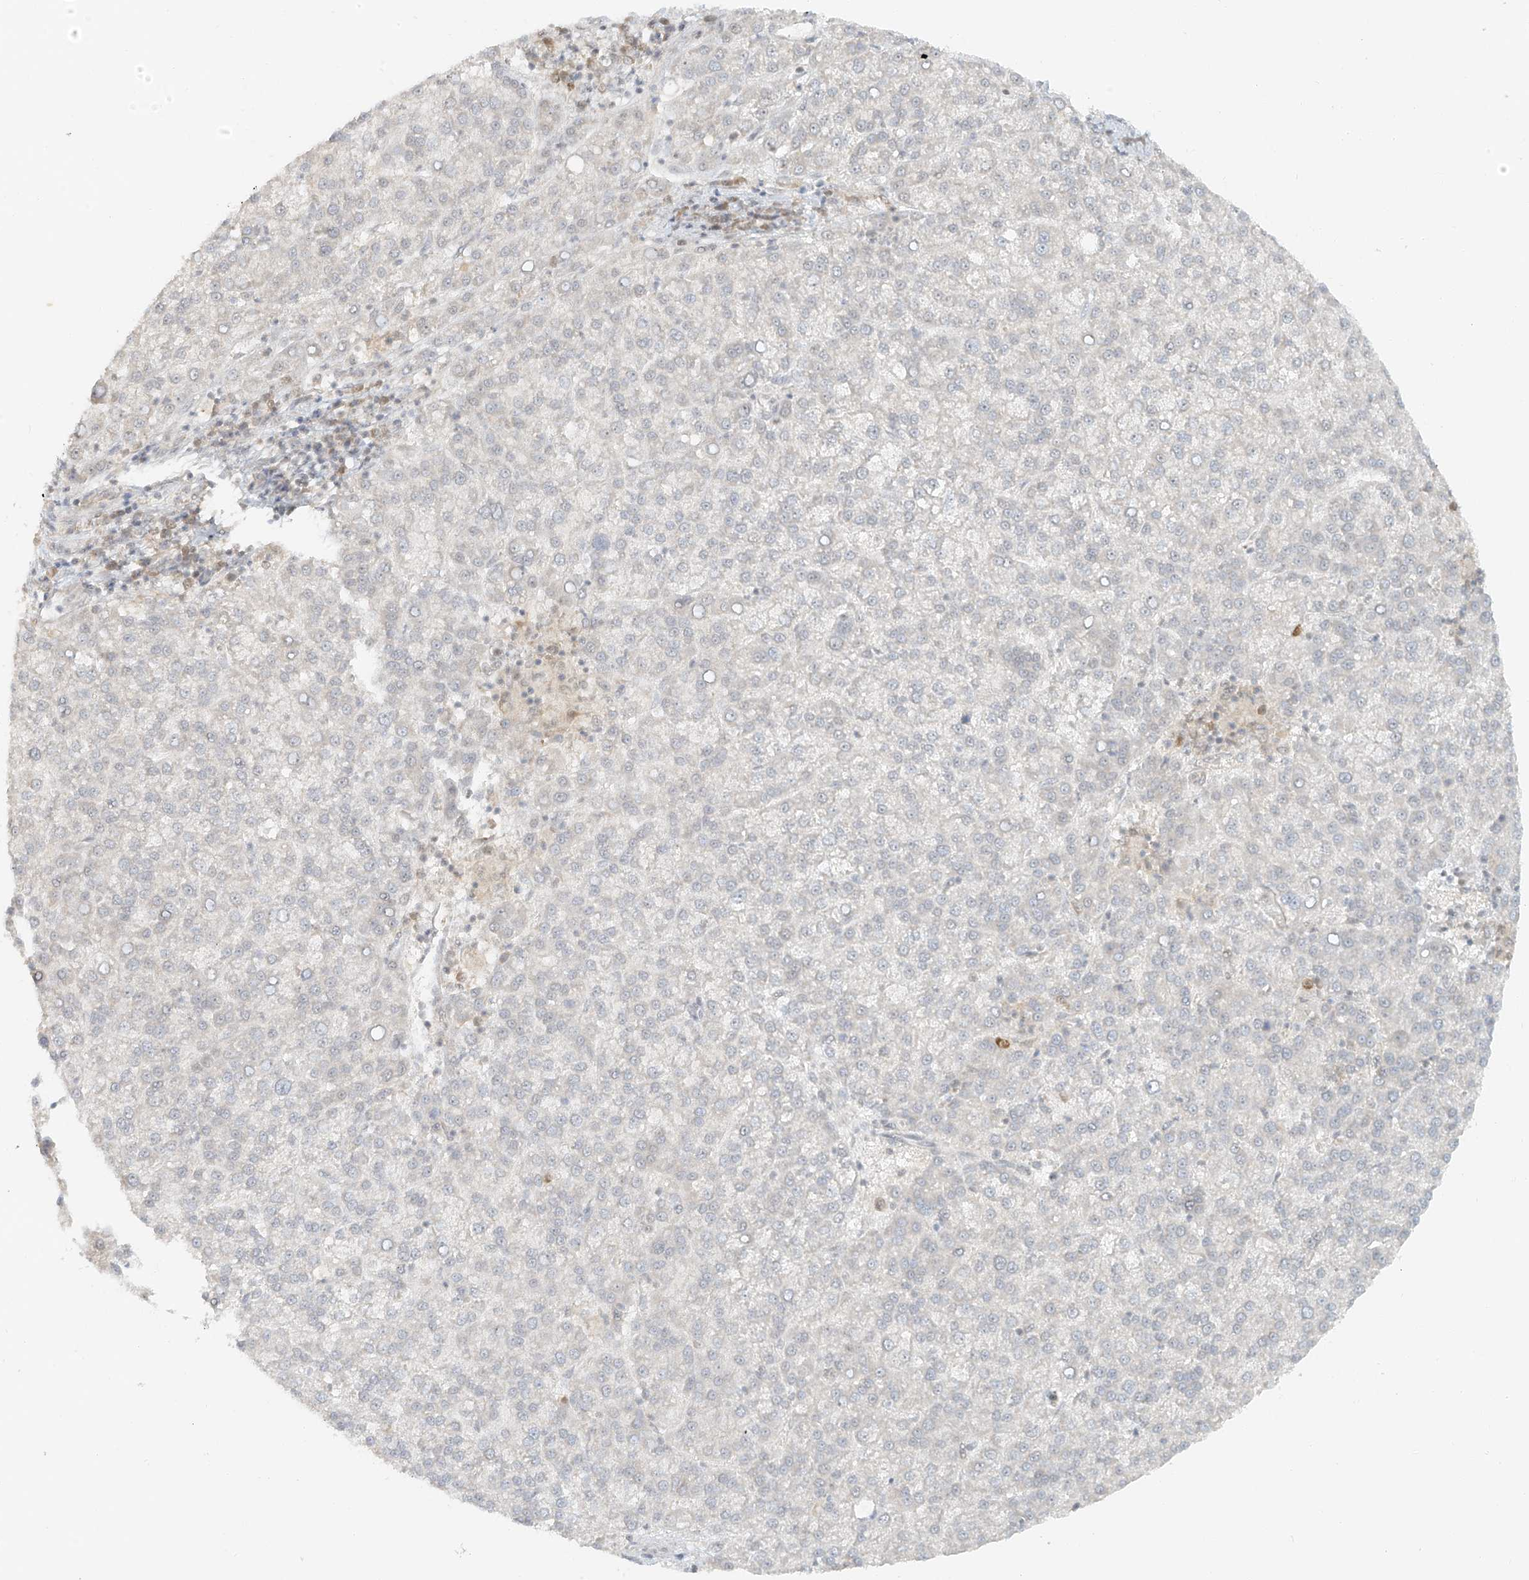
{"staining": {"intensity": "negative", "quantity": "none", "location": "none"}, "tissue": "liver cancer", "cell_type": "Tumor cells", "image_type": "cancer", "snomed": [{"axis": "morphology", "description": "Carcinoma, Hepatocellular, NOS"}, {"axis": "topography", "description": "Liver"}], "caption": "High magnification brightfield microscopy of liver cancer stained with DAB (brown) and counterstained with hematoxylin (blue): tumor cells show no significant positivity.", "gene": "MIPEP", "patient": {"sex": "female", "age": 58}}